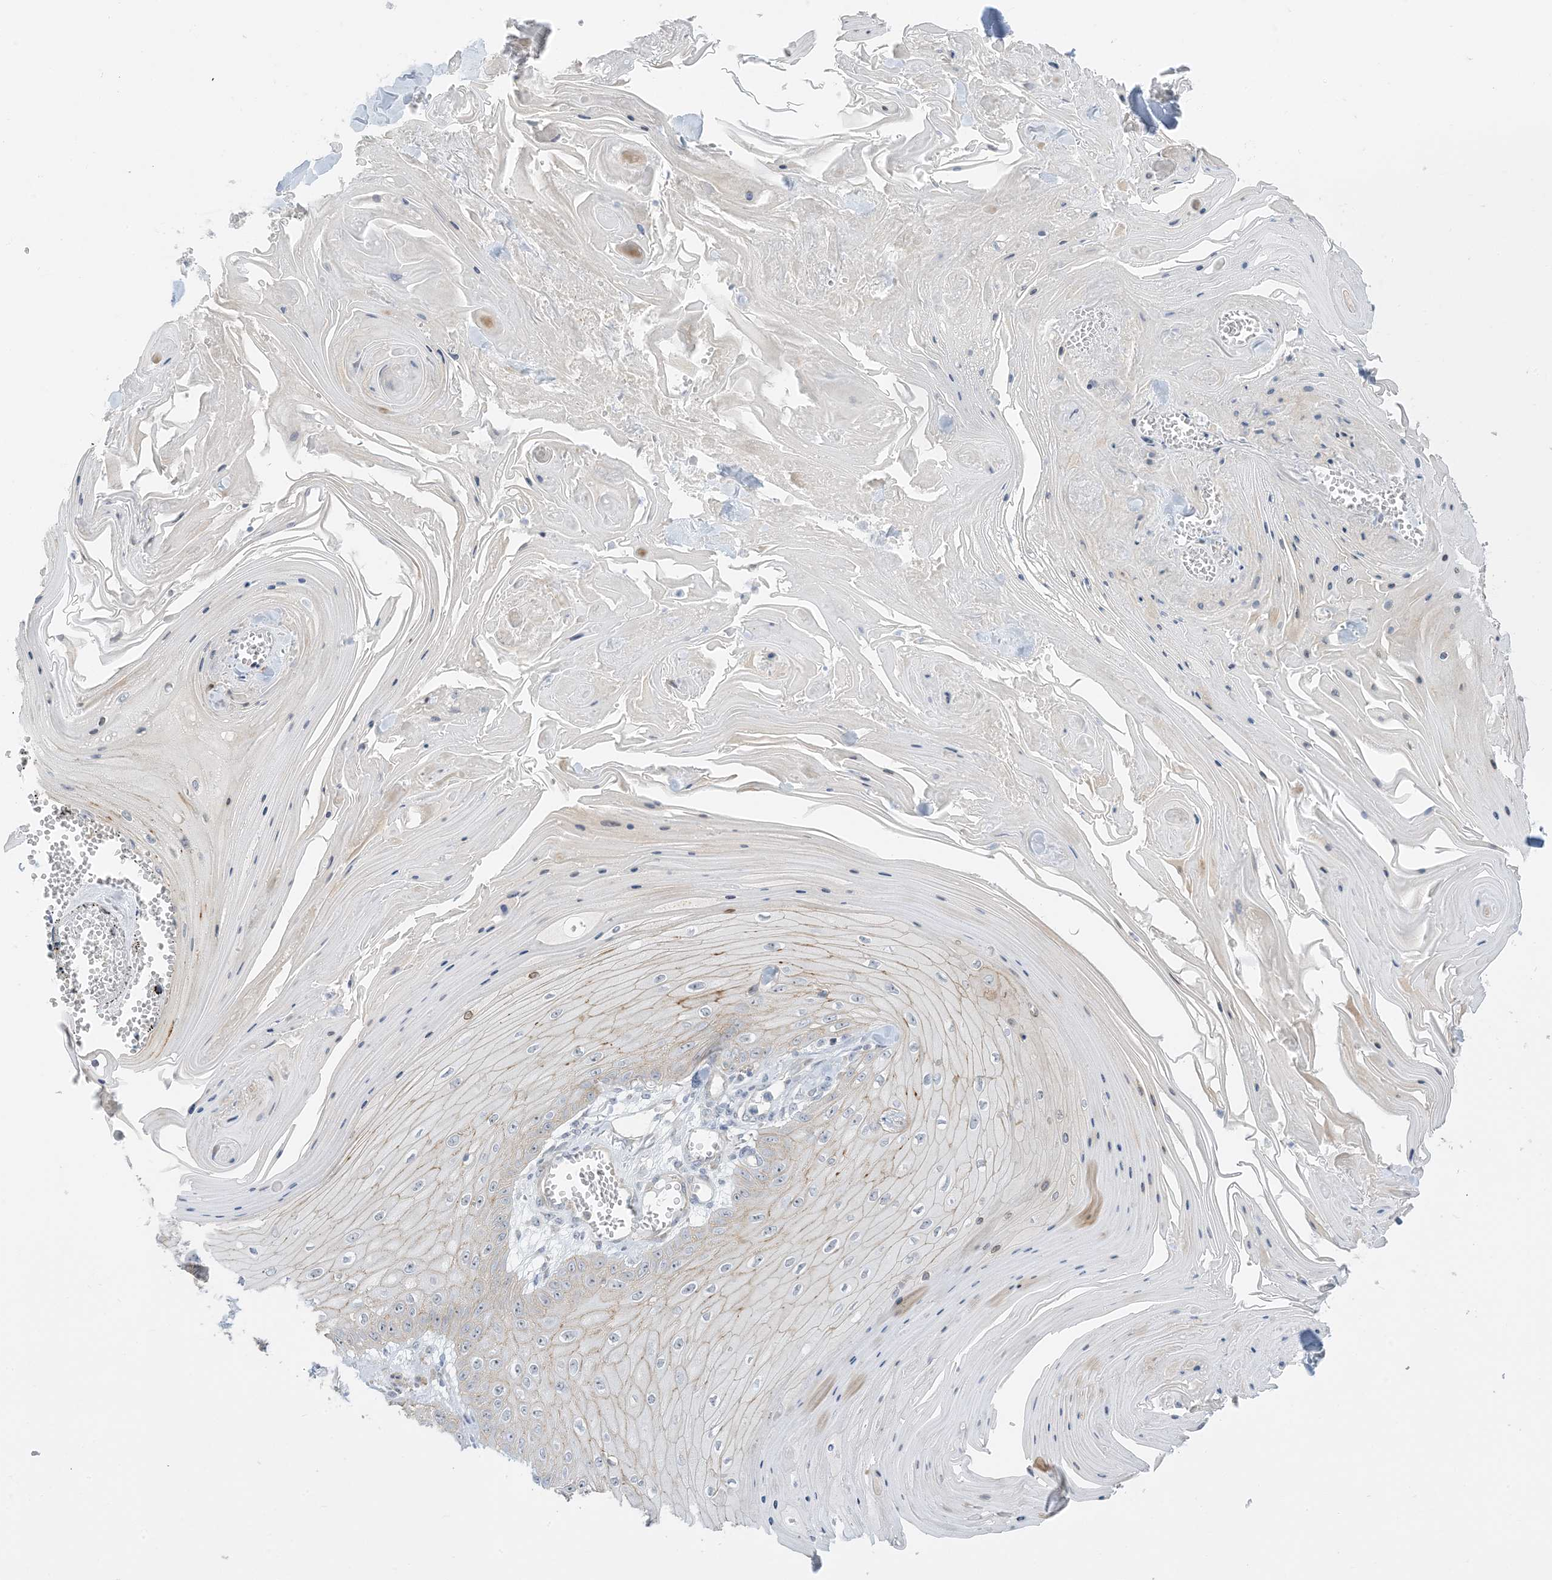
{"staining": {"intensity": "weak", "quantity": "<25%", "location": "cytoplasmic/membranous"}, "tissue": "skin cancer", "cell_type": "Tumor cells", "image_type": "cancer", "snomed": [{"axis": "morphology", "description": "Squamous cell carcinoma, NOS"}, {"axis": "topography", "description": "Skin"}], "caption": "Tumor cells are negative for protein expression in human skin squamous cell carcinoma.", "gene": "IL36B", "patient": {"sex": "male", "age": 74}}